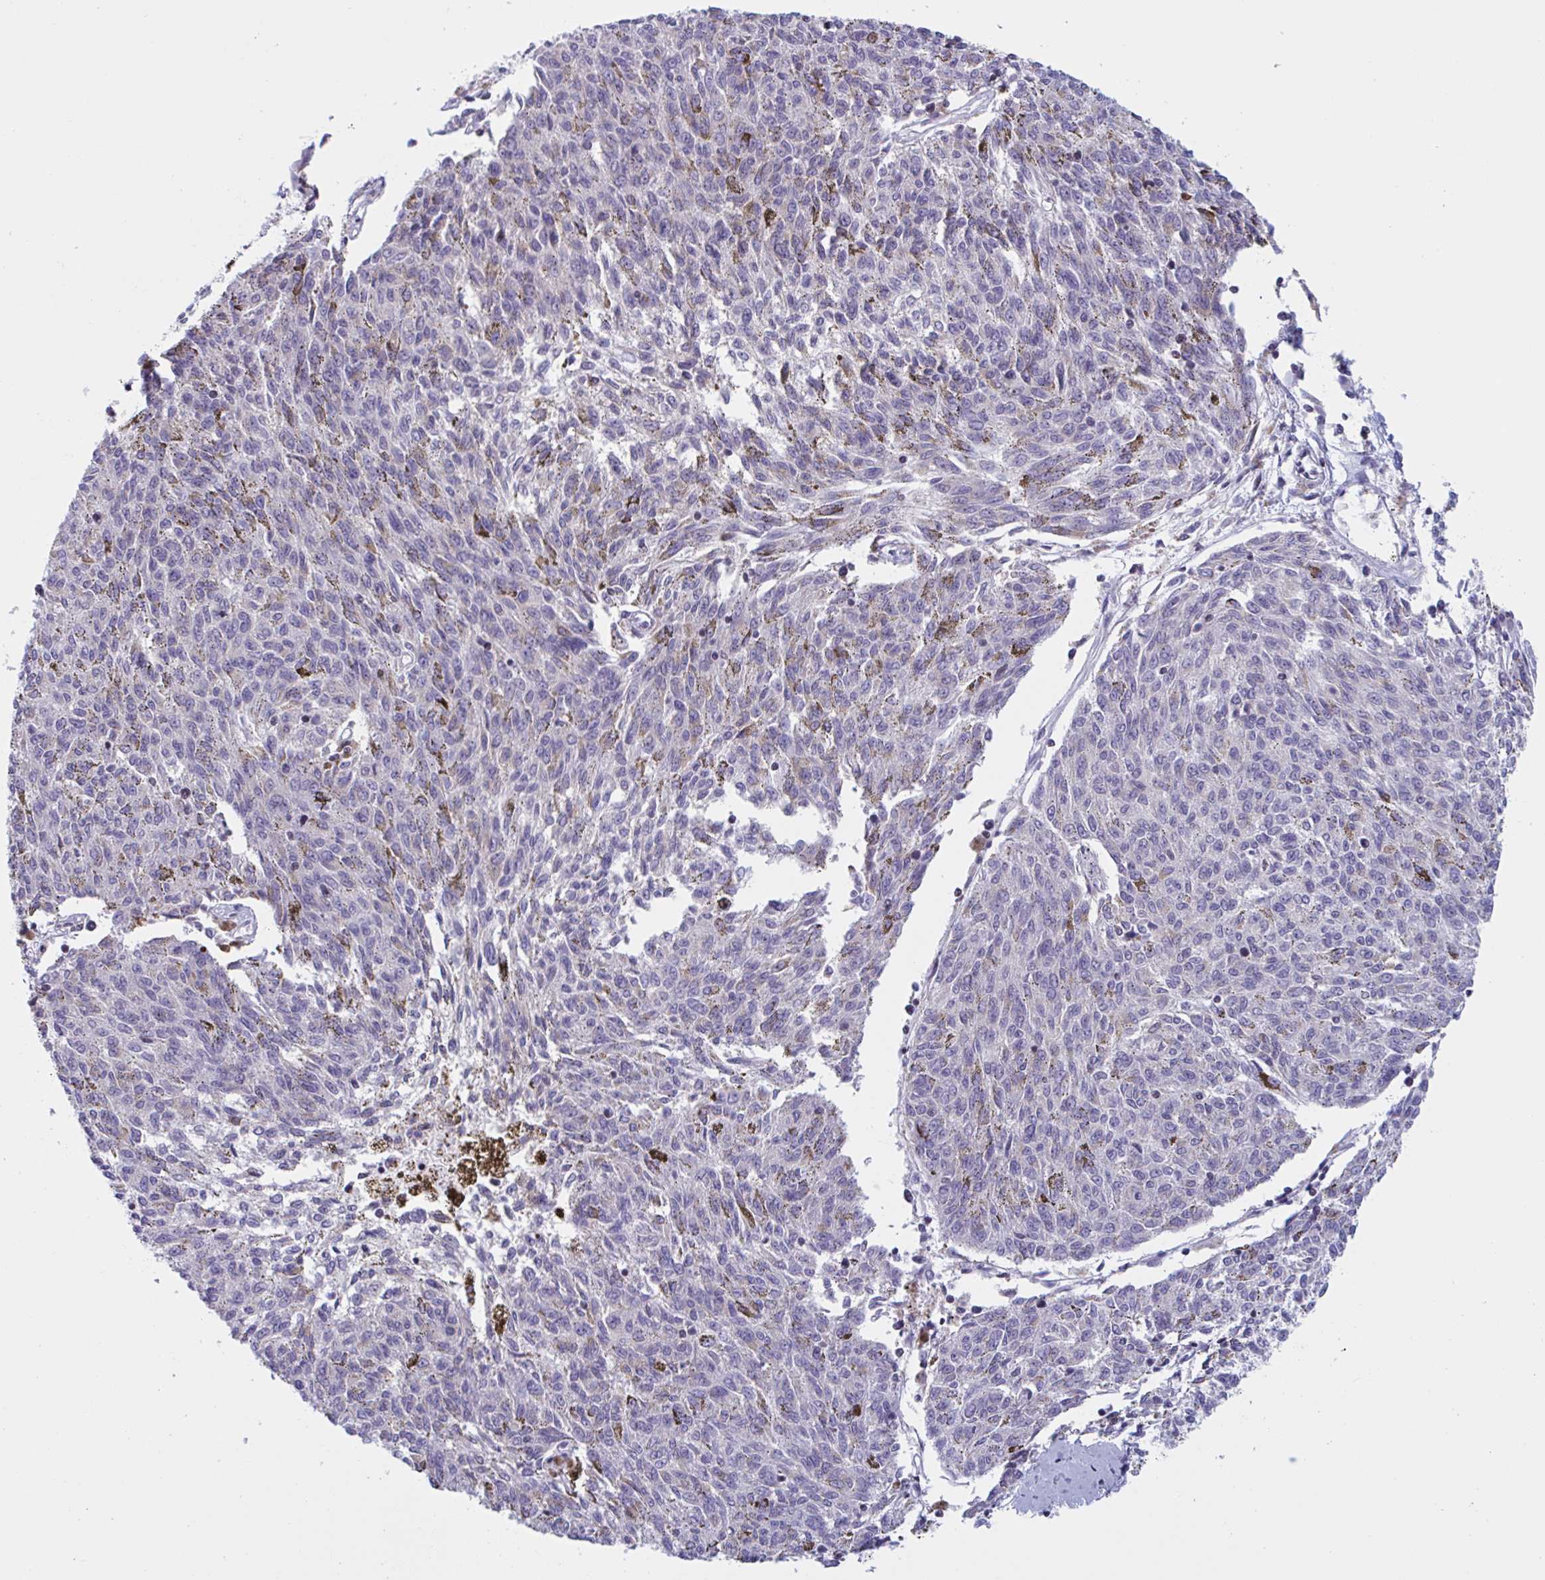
{"staining": {"intensity": "negative", "quantity": "none", "location": "none"}, "tissue": "melanoma", "cell_type": "Tumor cells", "image_type": "cancer", "snomed": [{"axis": "morphology", "description": "Malignant melanoma, NOS"}, {"axis": "topography", "description": "Skin"}], "caption": "Melanoma was stained to show a protein in brown. There is no significant positivity in tumor cells. (DAB IHC, high magnification).", "gene": "SNX11", "patient": {"sex": "female", "age": 72}}